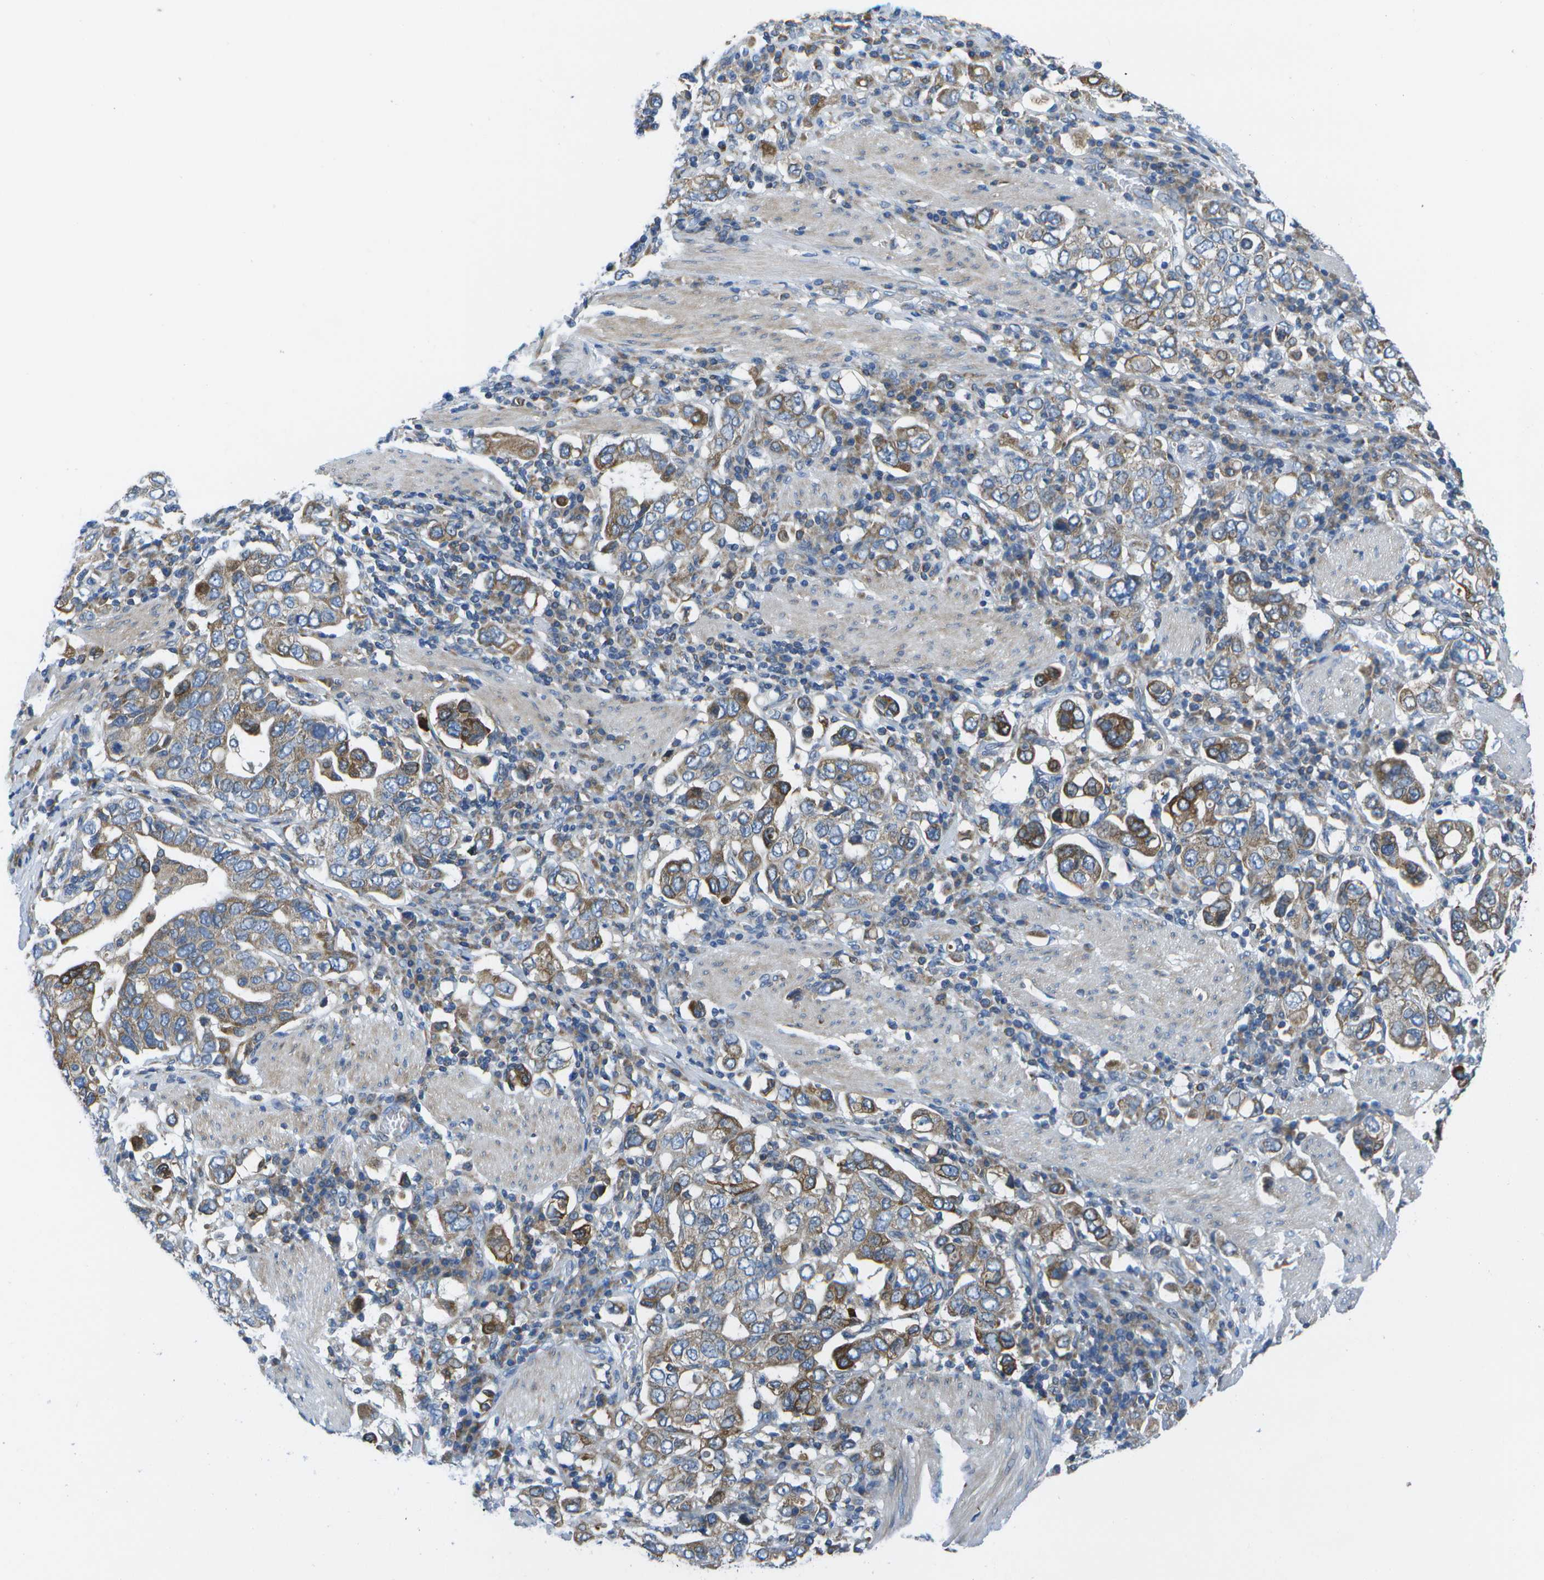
{"staining": {"intensity": "moderate", "quantity": ">75%", "location": "cytoplasmic/membranous"}, "tissue": "stomach cancer", "cell_type": "Tumor cells", "image_type": "cancer", "snomed": [{"axis": "morphology", "description": "Adenocarcinoma, NOS"}, {"axis": "topography", "description": "Stomach, upper"}], "caption": "Protein staining of stomach cancer (adenocarcinoma) tissue exhibits moderate cytoplasmic/membranous staining in approximately >75% of tumor cells.", "gene": "GDF5", "patient": {"sex": "male", "age": 62}}